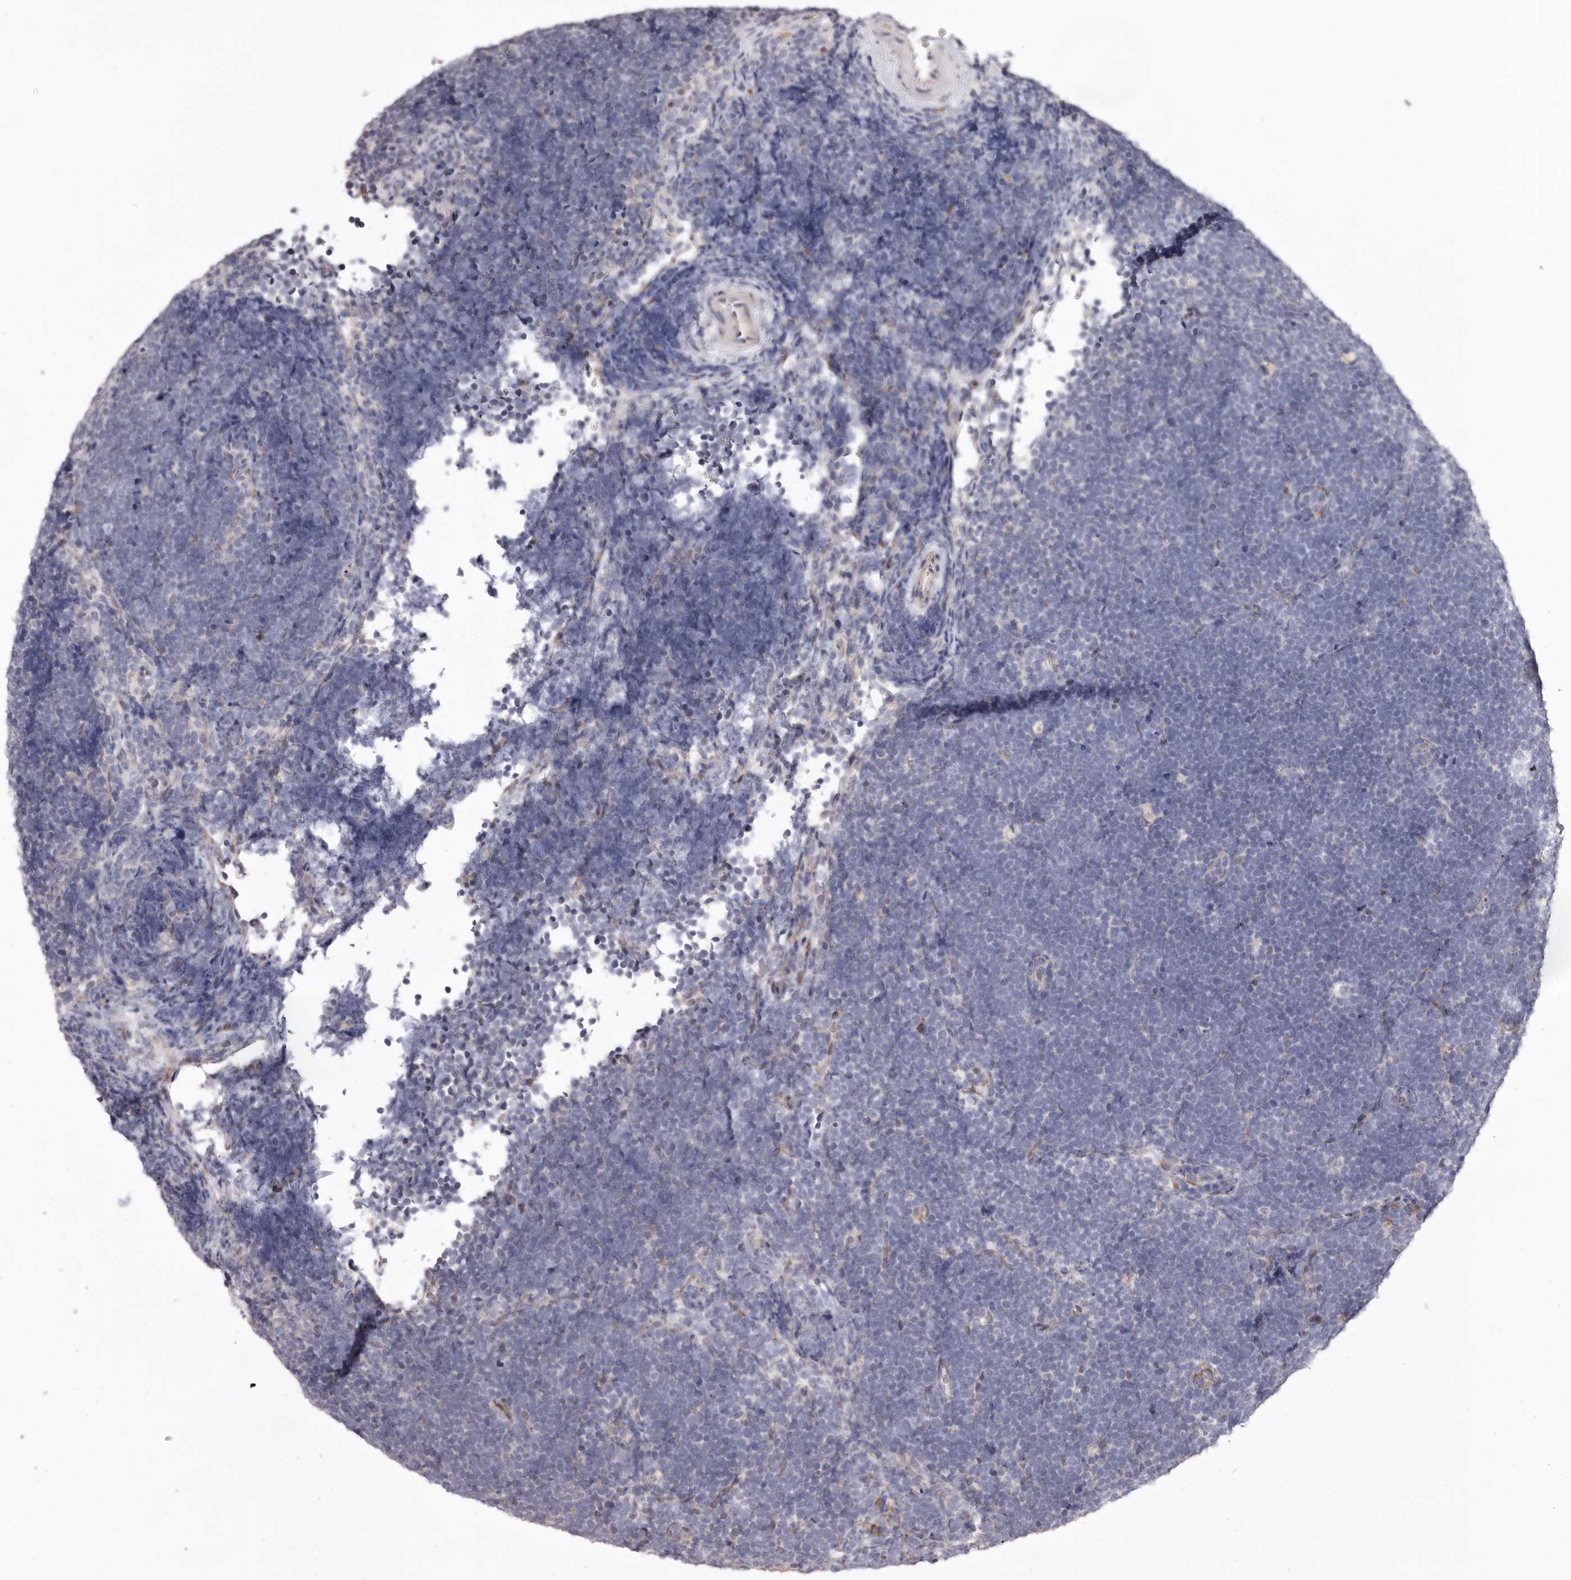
{"staining": {"intensity": "negative", "quantity": "none", "location": "none"}, "tissue": "lymphoma", "cell_type": "Tumor cells", "image_type": "cancer", "snomed": [{"axis": "morphology", "description": "Malignant lymphoma, non-Hodgkin's type, High grade"}, {"axis": "topography", "description": "Lymph node"}], "caption": "The image exhibits no significant positivity in tumor cells of high-grade malignant lymphoma, non-Hodgkin's type. (Brightfield microscopy of DAB immunohistochemistry at high magnification).", "gene": "PIGX", "patient": {"sex": "male", "age": 13}}